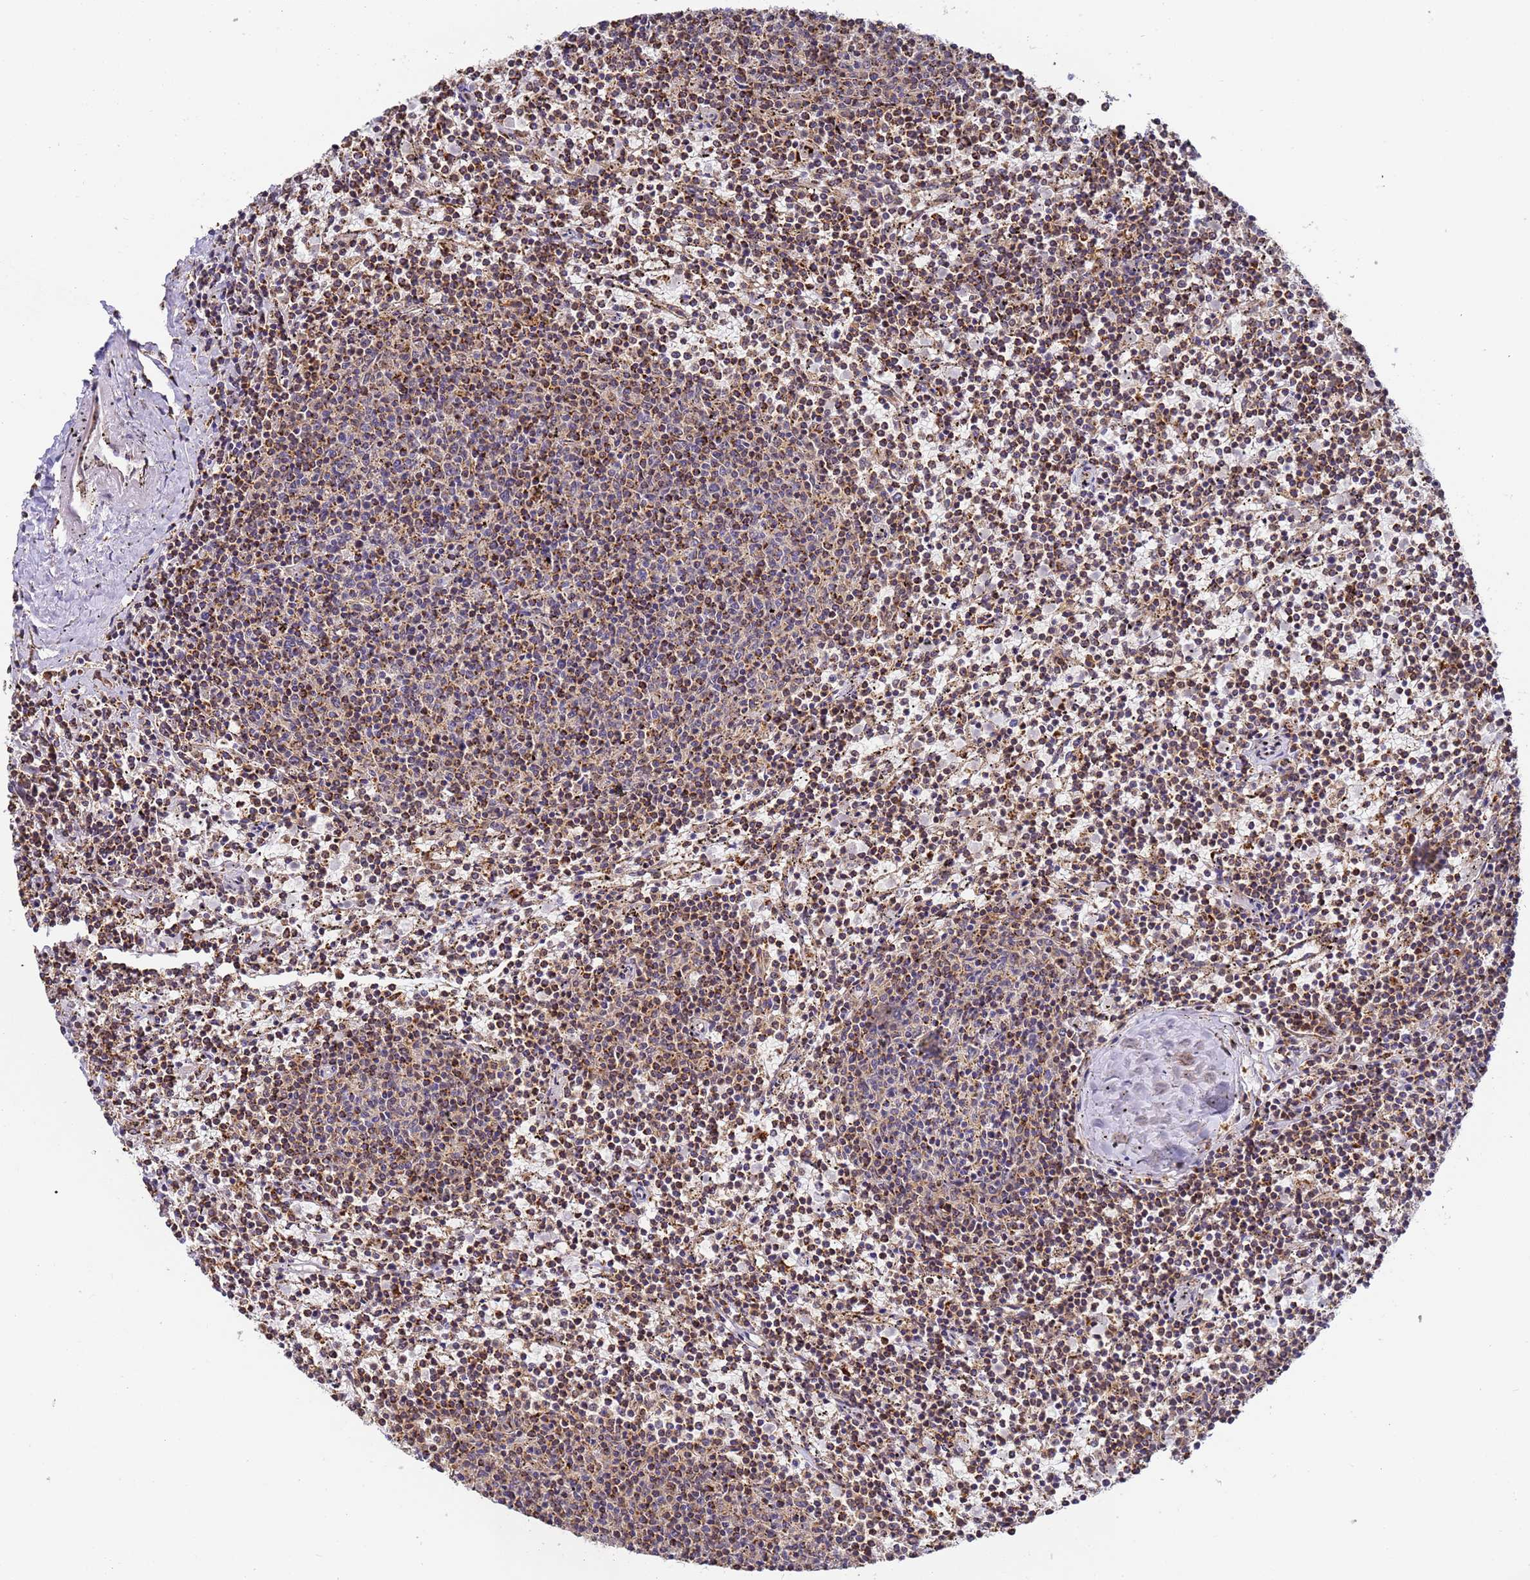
{"staining": {"intensity": "moderate", "quantity": ">75%", "location": "cytoplasmic/membranous"}, "tissue": "lymphoma", "cell_type": "Tumor cells", "image_type": "cancer", "snomed": [{"axis": "morphology", "description": "Malignant lymphoma, non-Hodgkin's type, Low grade"}, {"axis": "topography", "description": "Spleen"}], "caption": "Human lymphoma stained for a protein (brown) reveals moderate cytoplasmic/membranous positive expression in about >75% of tumor cells.", "gene": "FRG2C", "patient": {"sex": "female", "age": 50}}